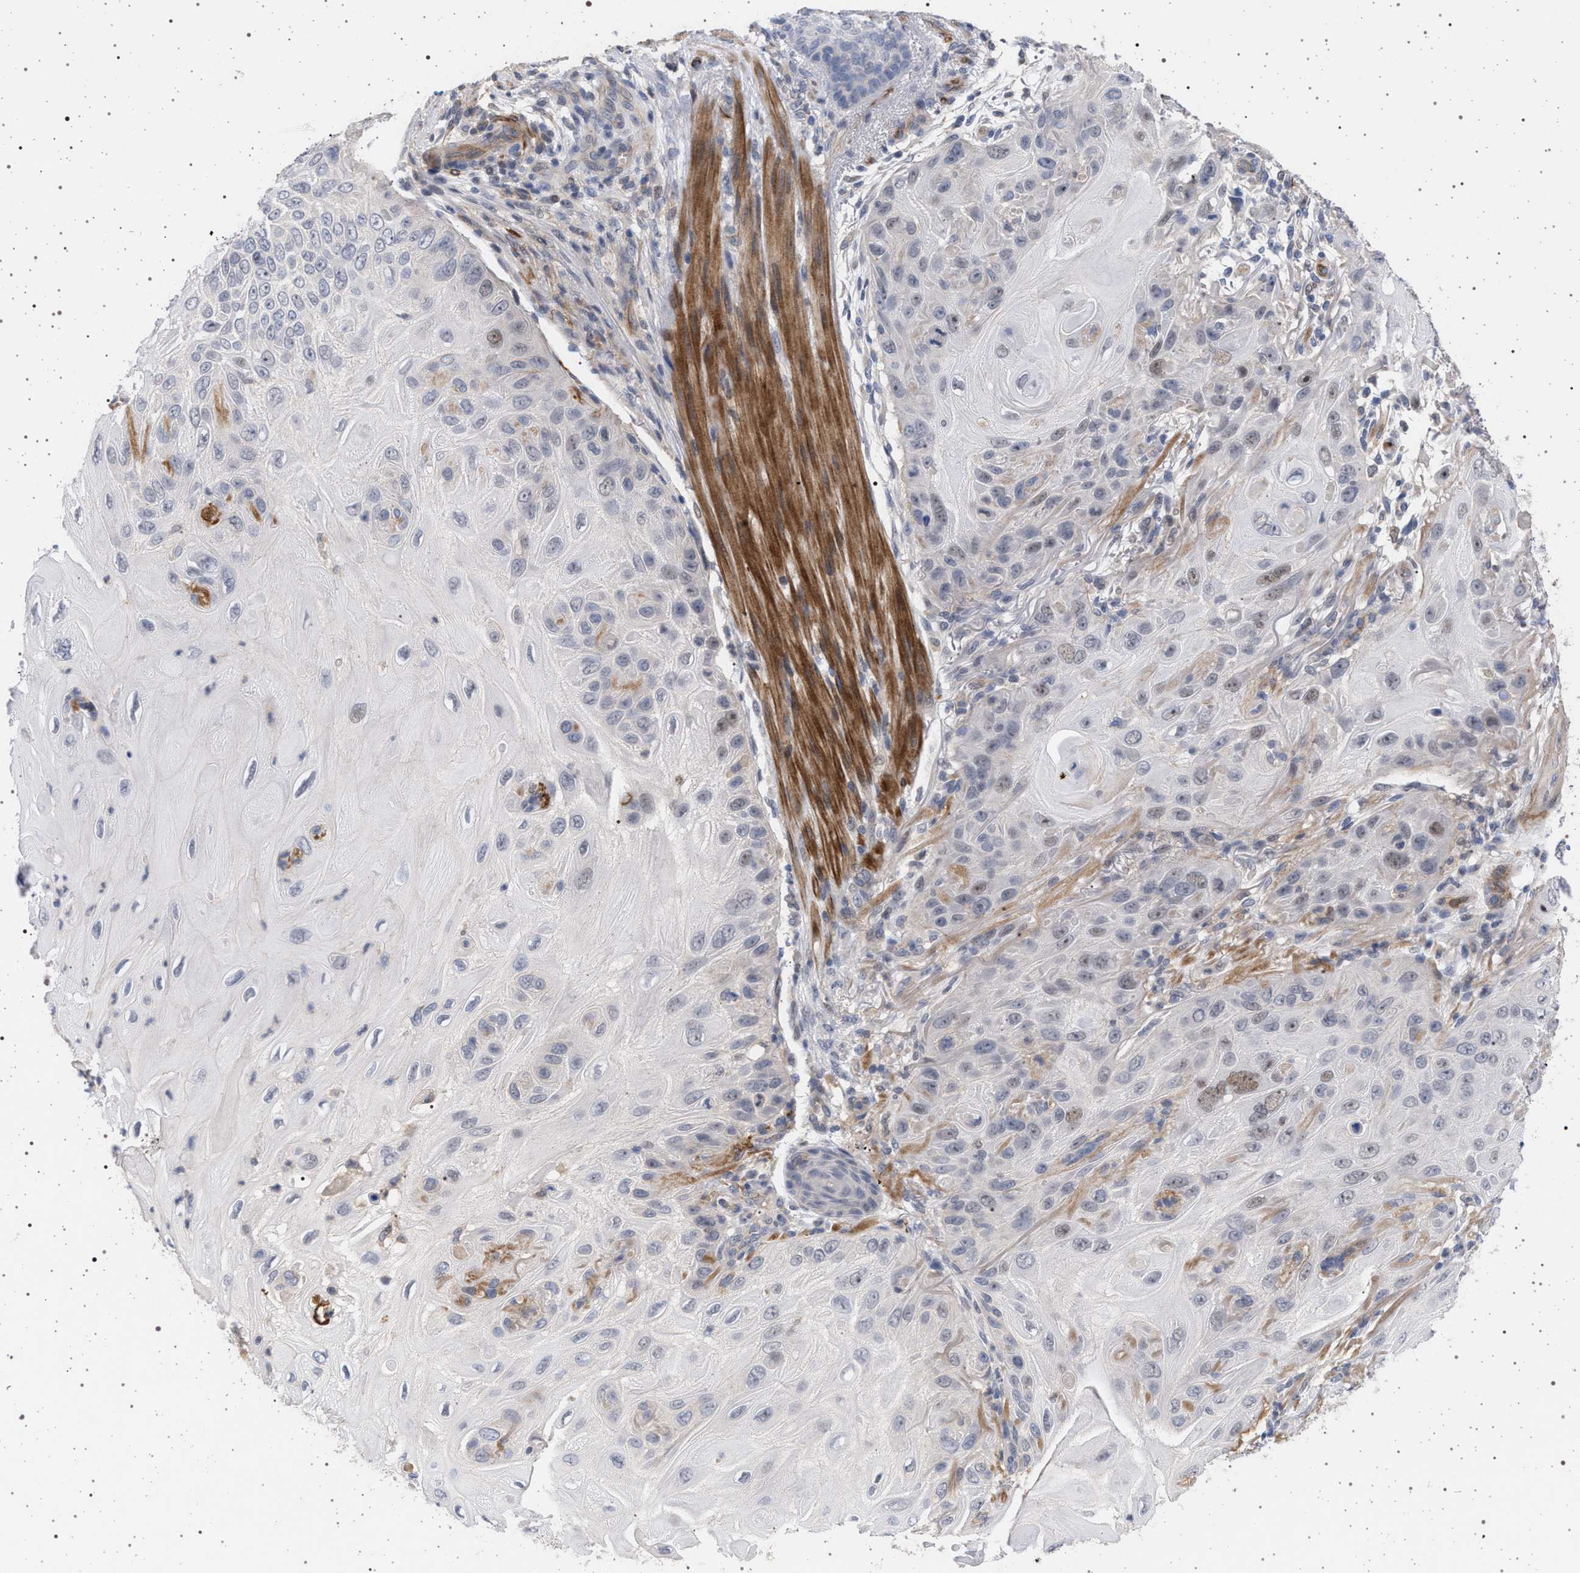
{"staining": {"intensity": "negative", "quantity": "none", "location": "none"}, "tissue": "skin cancer", "cell_type": "Tumor cells", "image_type": "cancer", "snomed": [{"axis": "morphology", "description": "Squamous cell carcinoma, NOS"}, {"axis": "topography", "description": "Skin"}], "caption": "DAB immunohistochemical staining of skin cancer exhibits no significant positivity in tumor cells. The staining is performed using DAB brown chromogen with nuclei counter-stained in using hematoxylin.", "gene": "RBM48", "patient": {"sex": "female", "age": 77}}